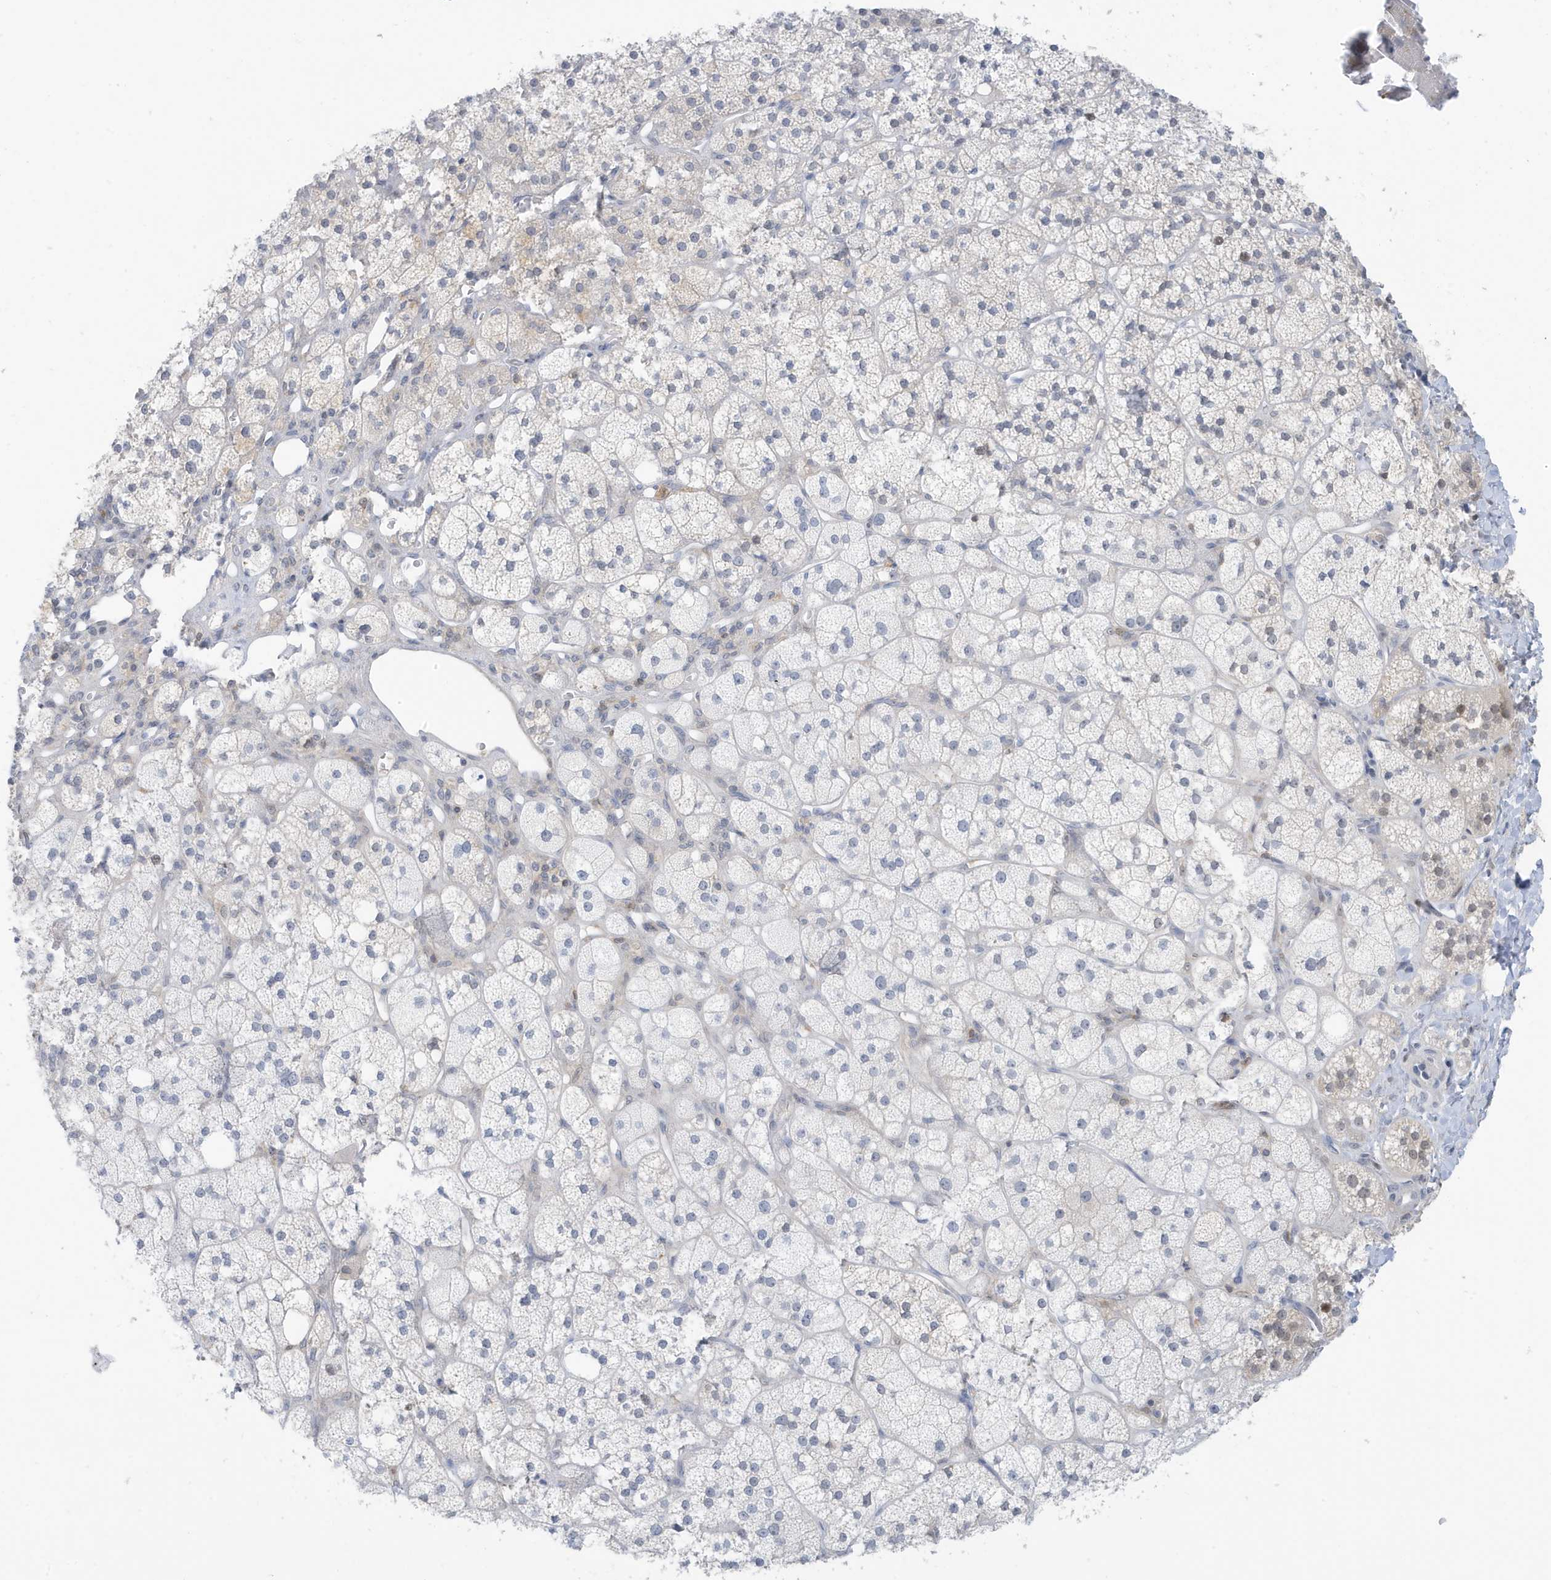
{"staining": {"intensity": "moderate", "quantity": "<25%", "location": "nuclear"}, "tissue": "adrenal gland", "cell_type": "Glandular cells", "image_type": "normal", "snomed": [{"axis": "morphology", "description": "Normal tissue, NOS"}, {"axis": "topography", "description": "Adrenal gland"}], "caption": "This image demonstrates immunohistochemistry (IHC) staining of unremarkable adrenal gland, with low moderate nuclear staining in about <25% of glandular cells.", "gene": "OGA", "patient": {"sex": "male", "age": 61}}